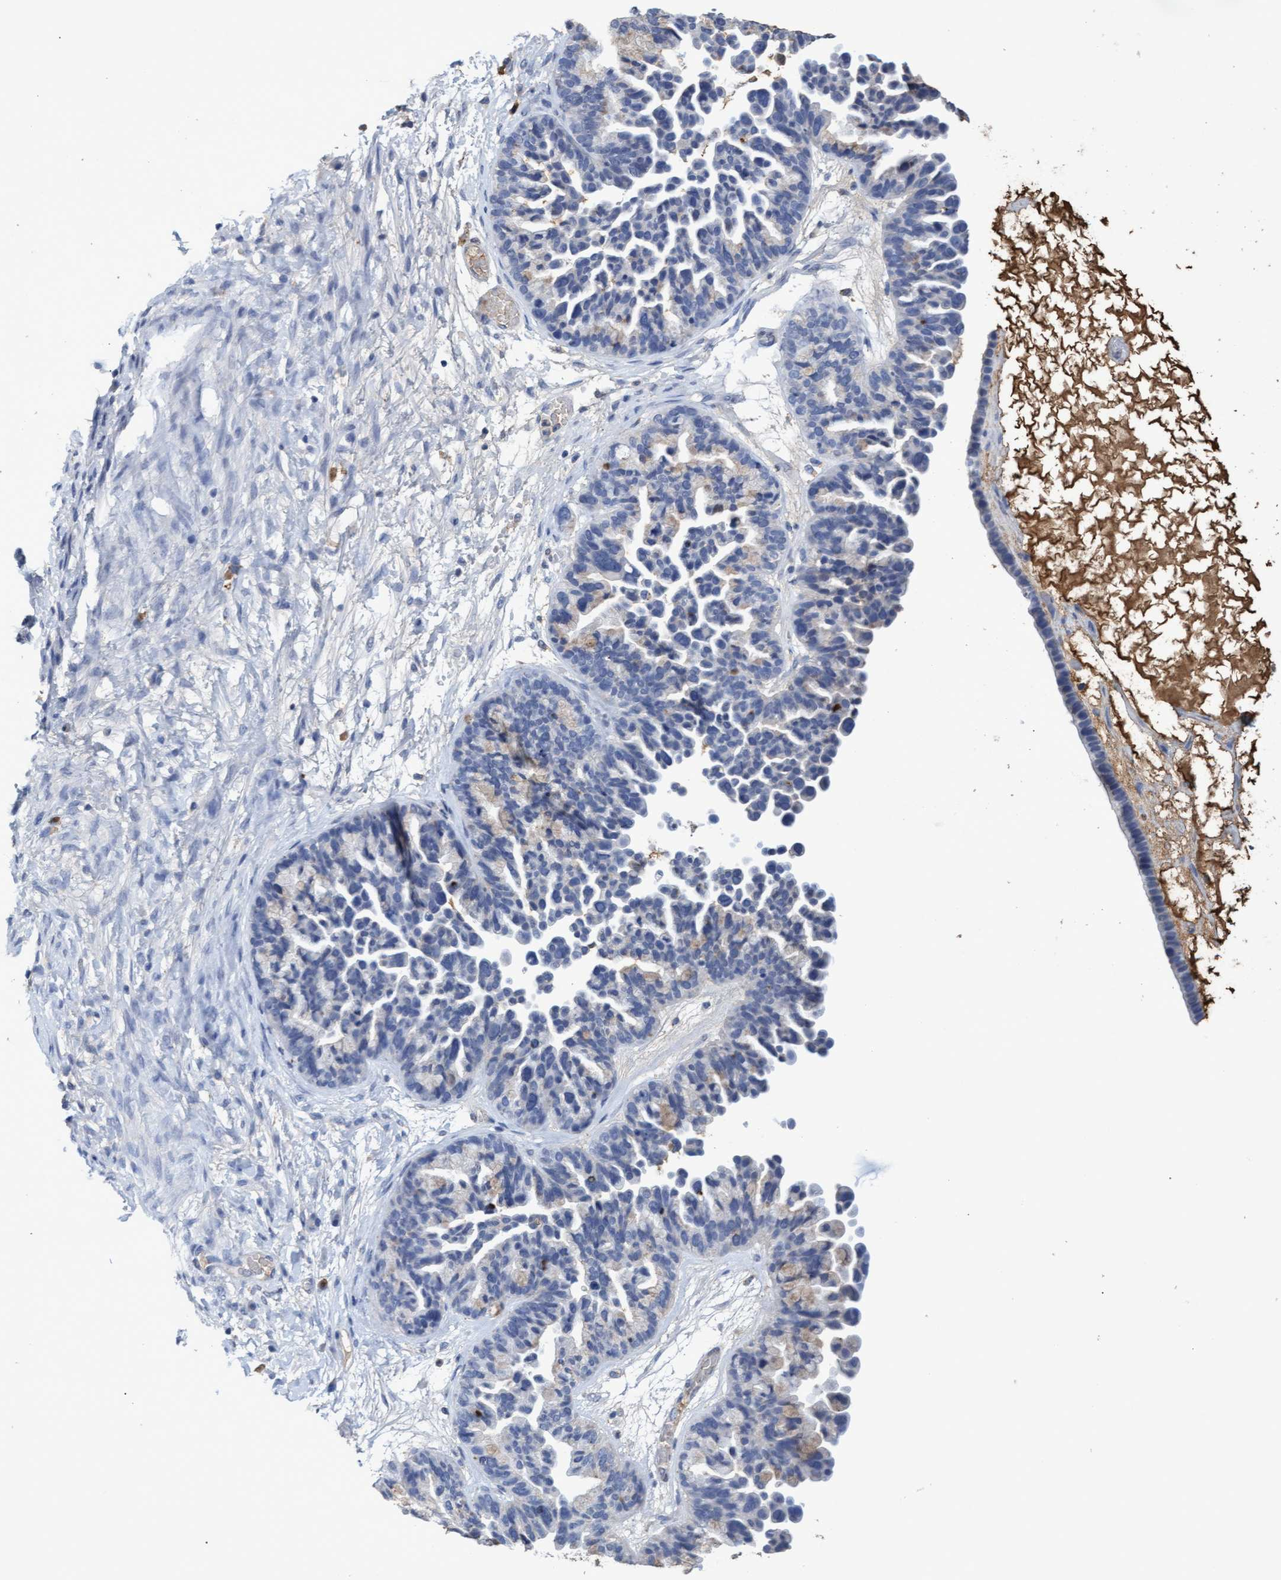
{"staining": {"intensity": "negative", "quantity": "none", "location": "none"}, "tissue": "ovarian cancer", "cell_type": "Tumor cells", "image_type": "cancer", "snomed": [{"axis": "morphology", "description": "Cystadenocarcinoma, serous, NOS"}, {"axis": "topography", "description": "Ovary"}], "caption": "The image reveals no significant staining in tumor cells of ovarian cancer (serous cystadenocarcinoma).", "gene": "GPR39", "patient": {"sex": "female", "age": 56}}